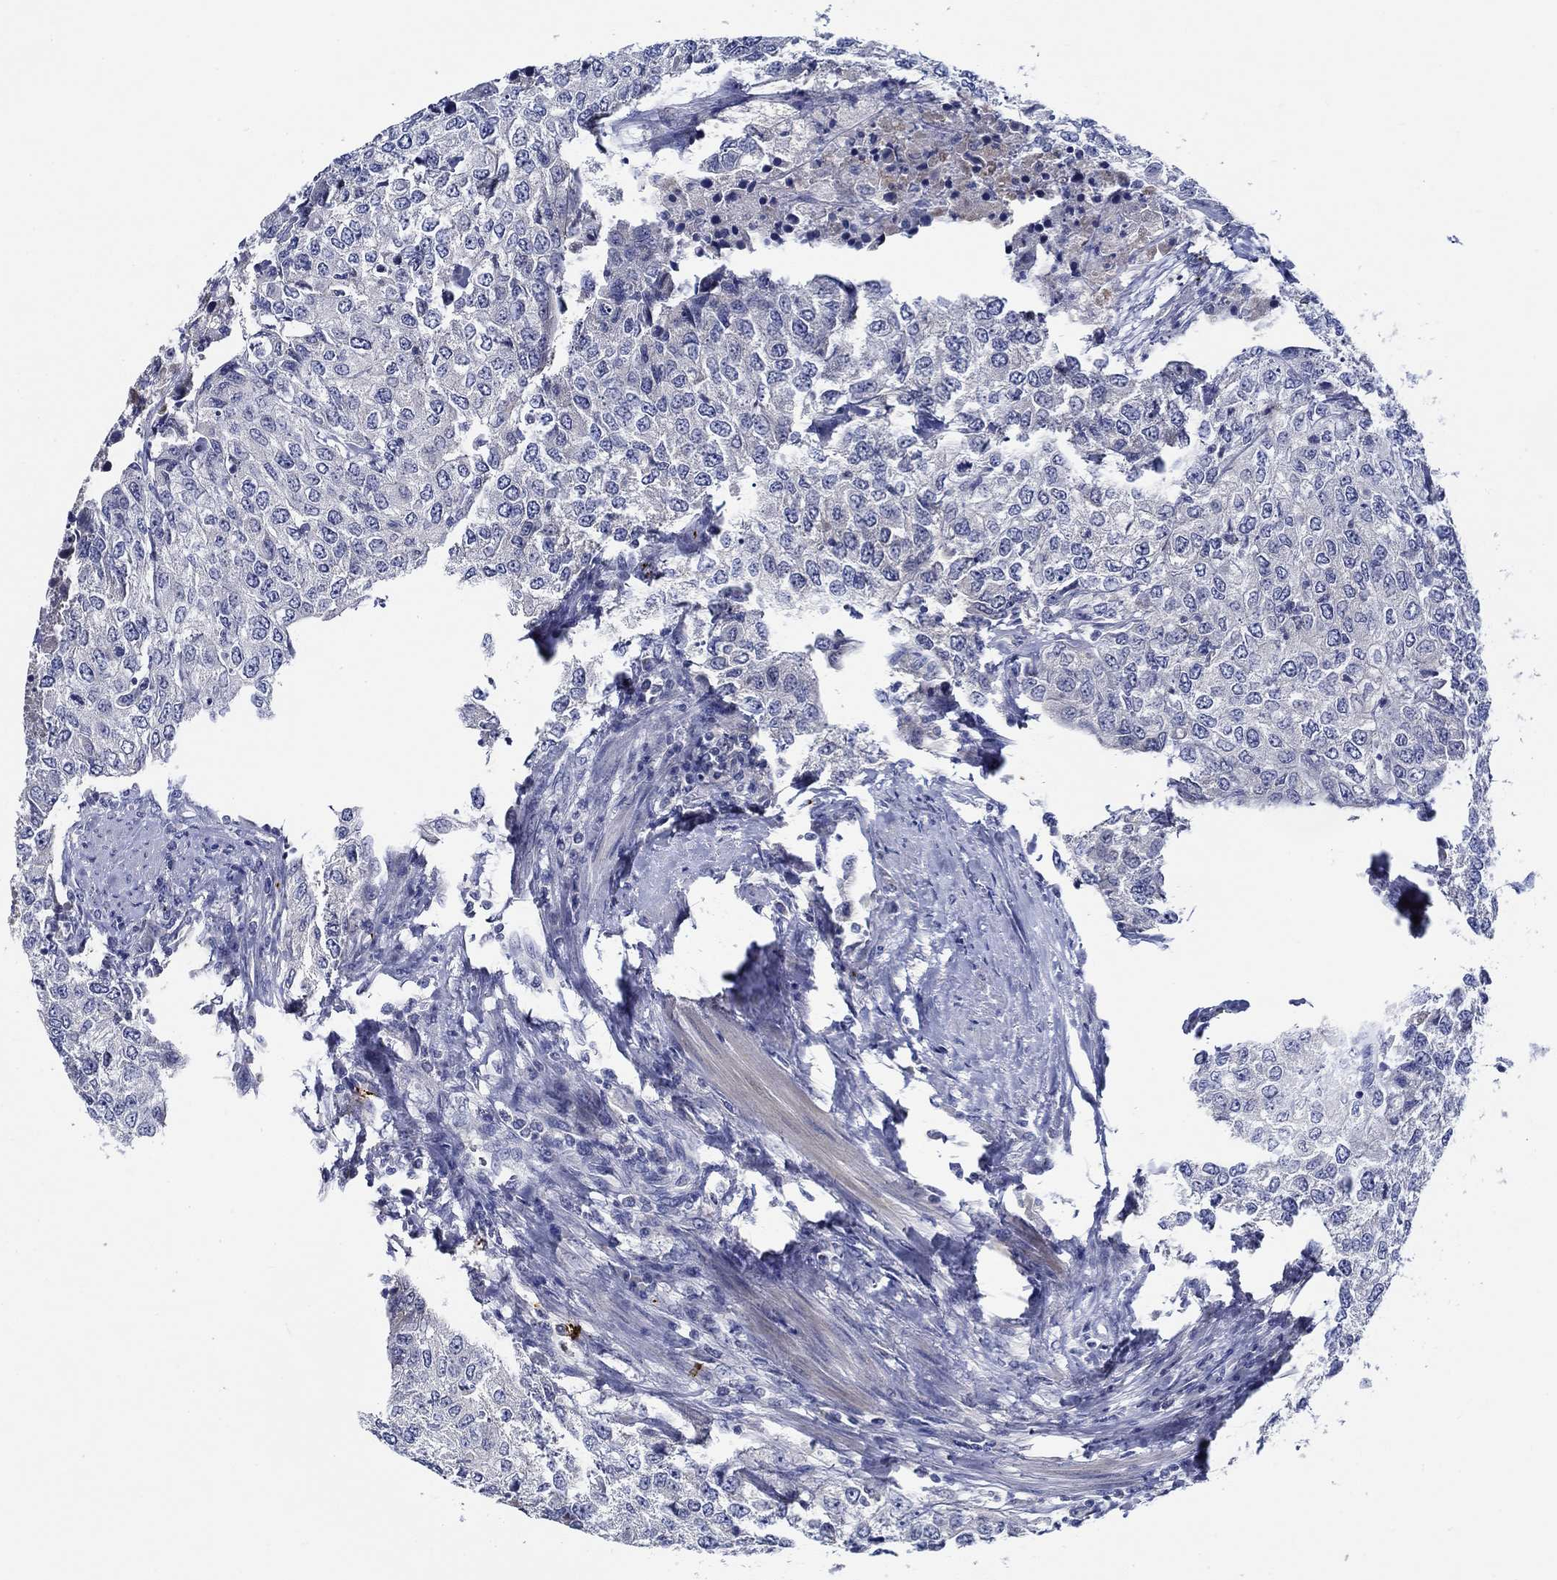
{"staining": {"intensity": "negative", "quantity": "none", "location": "none"}, "tissue": "urothelial cancer", "cell_type": "Tumor cells", "image_type": "cancer", "snomed": [{"axis": "morphology", "description": "Urothelial carcinoma, High grade"}, {"axis": "topography", "description": "Urinary bladder"}], "caption": "This is a histopathology image of immunohistochemistry (IHC) staining of high-grade urothelial carcinoma, which shows no staining in tumor cells.", "gene": "ALOX12", "patient": {"sex": "female", "age": 78}}